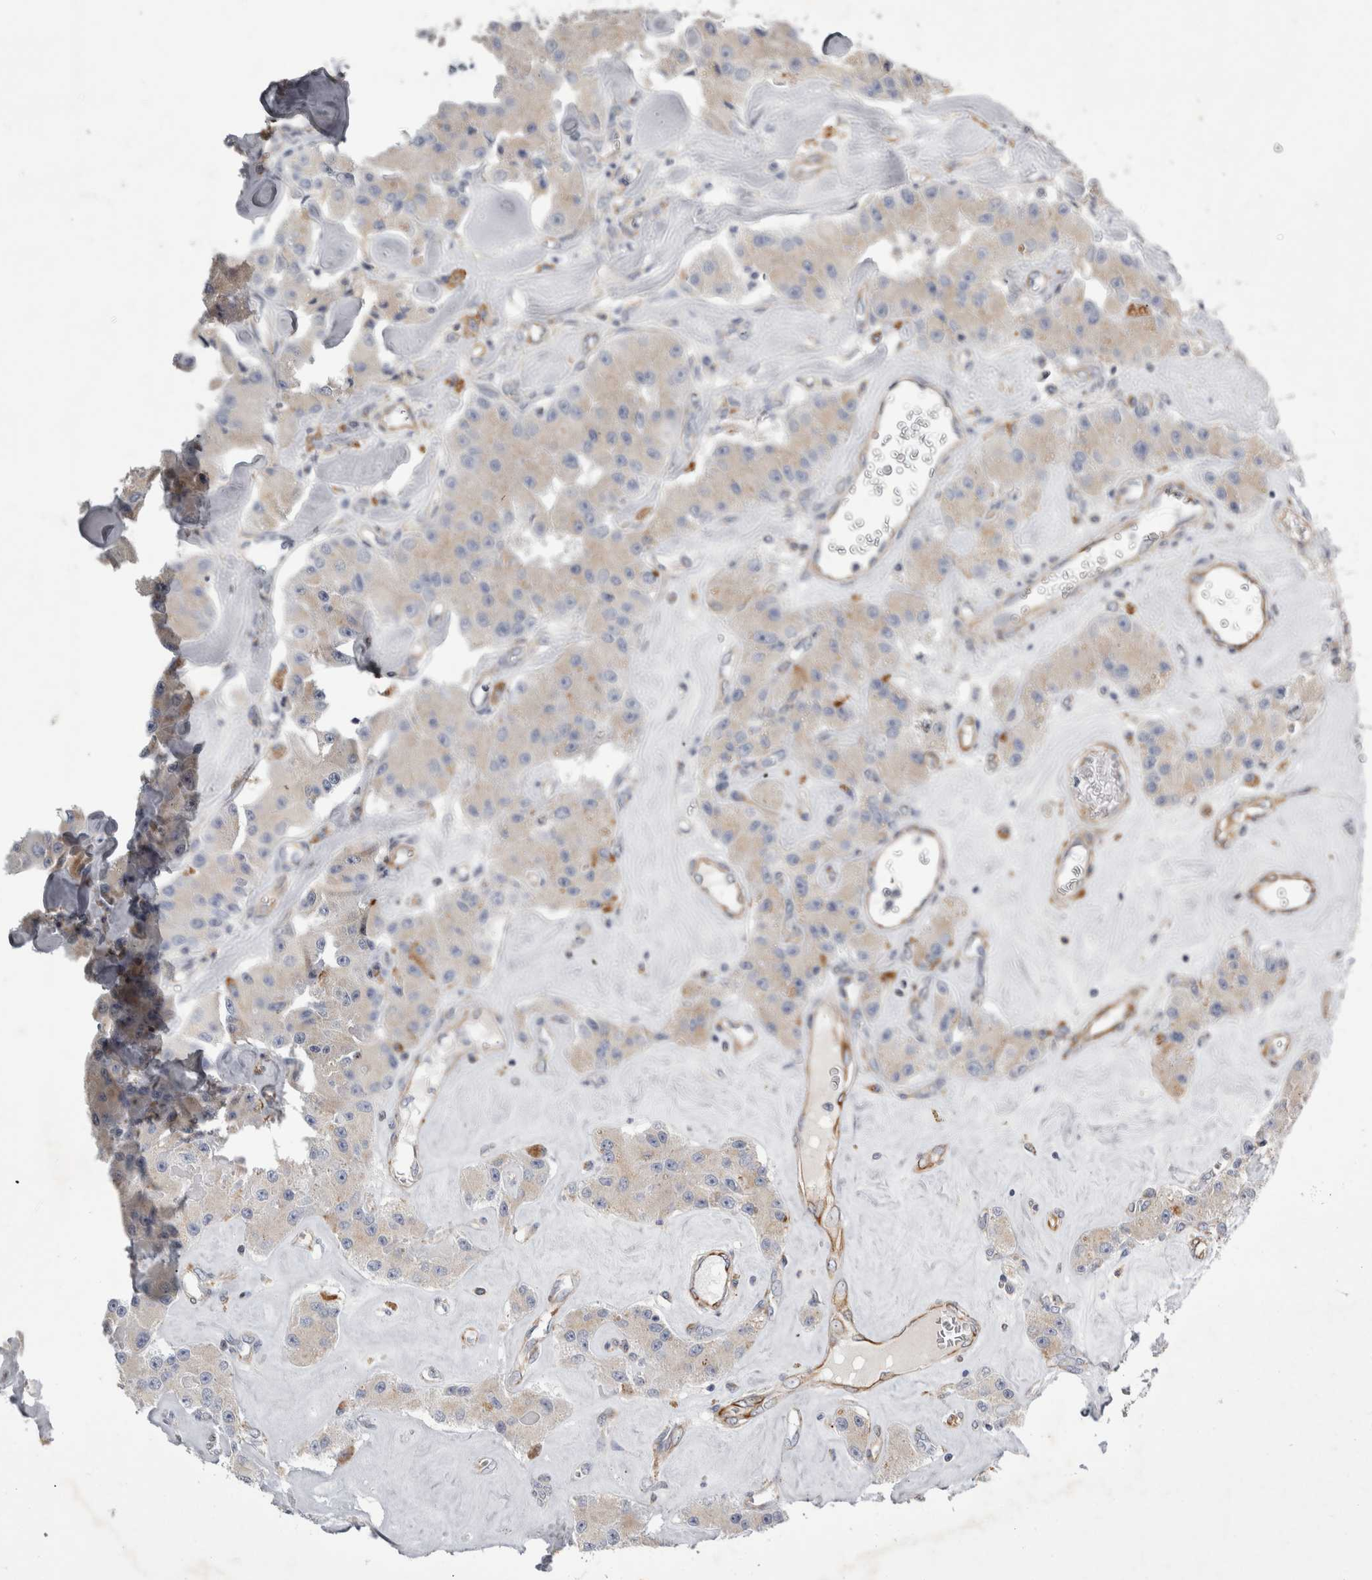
{"staining": {"intensity": "weak", "quantity": "<25%", "location": "cytoplasmic/membranous"}, "tissue": "carcinoid", "cell_type": "Tumor cells", "image_type": "cancer", "snomed": [{"axis": "morphology", "description": "Carcinoid, malignant, NOS"}, {"axis": "topography", "description": "Pancreas"}], "caption": "Immunohistochemistry micrograph of neoplastic tissue: carcinoid (malignant) stained with DAB shows no significant protein positivity in tumor cells.", "gene": "STRADB", "patient": {"sex": "male", "age": 41}}